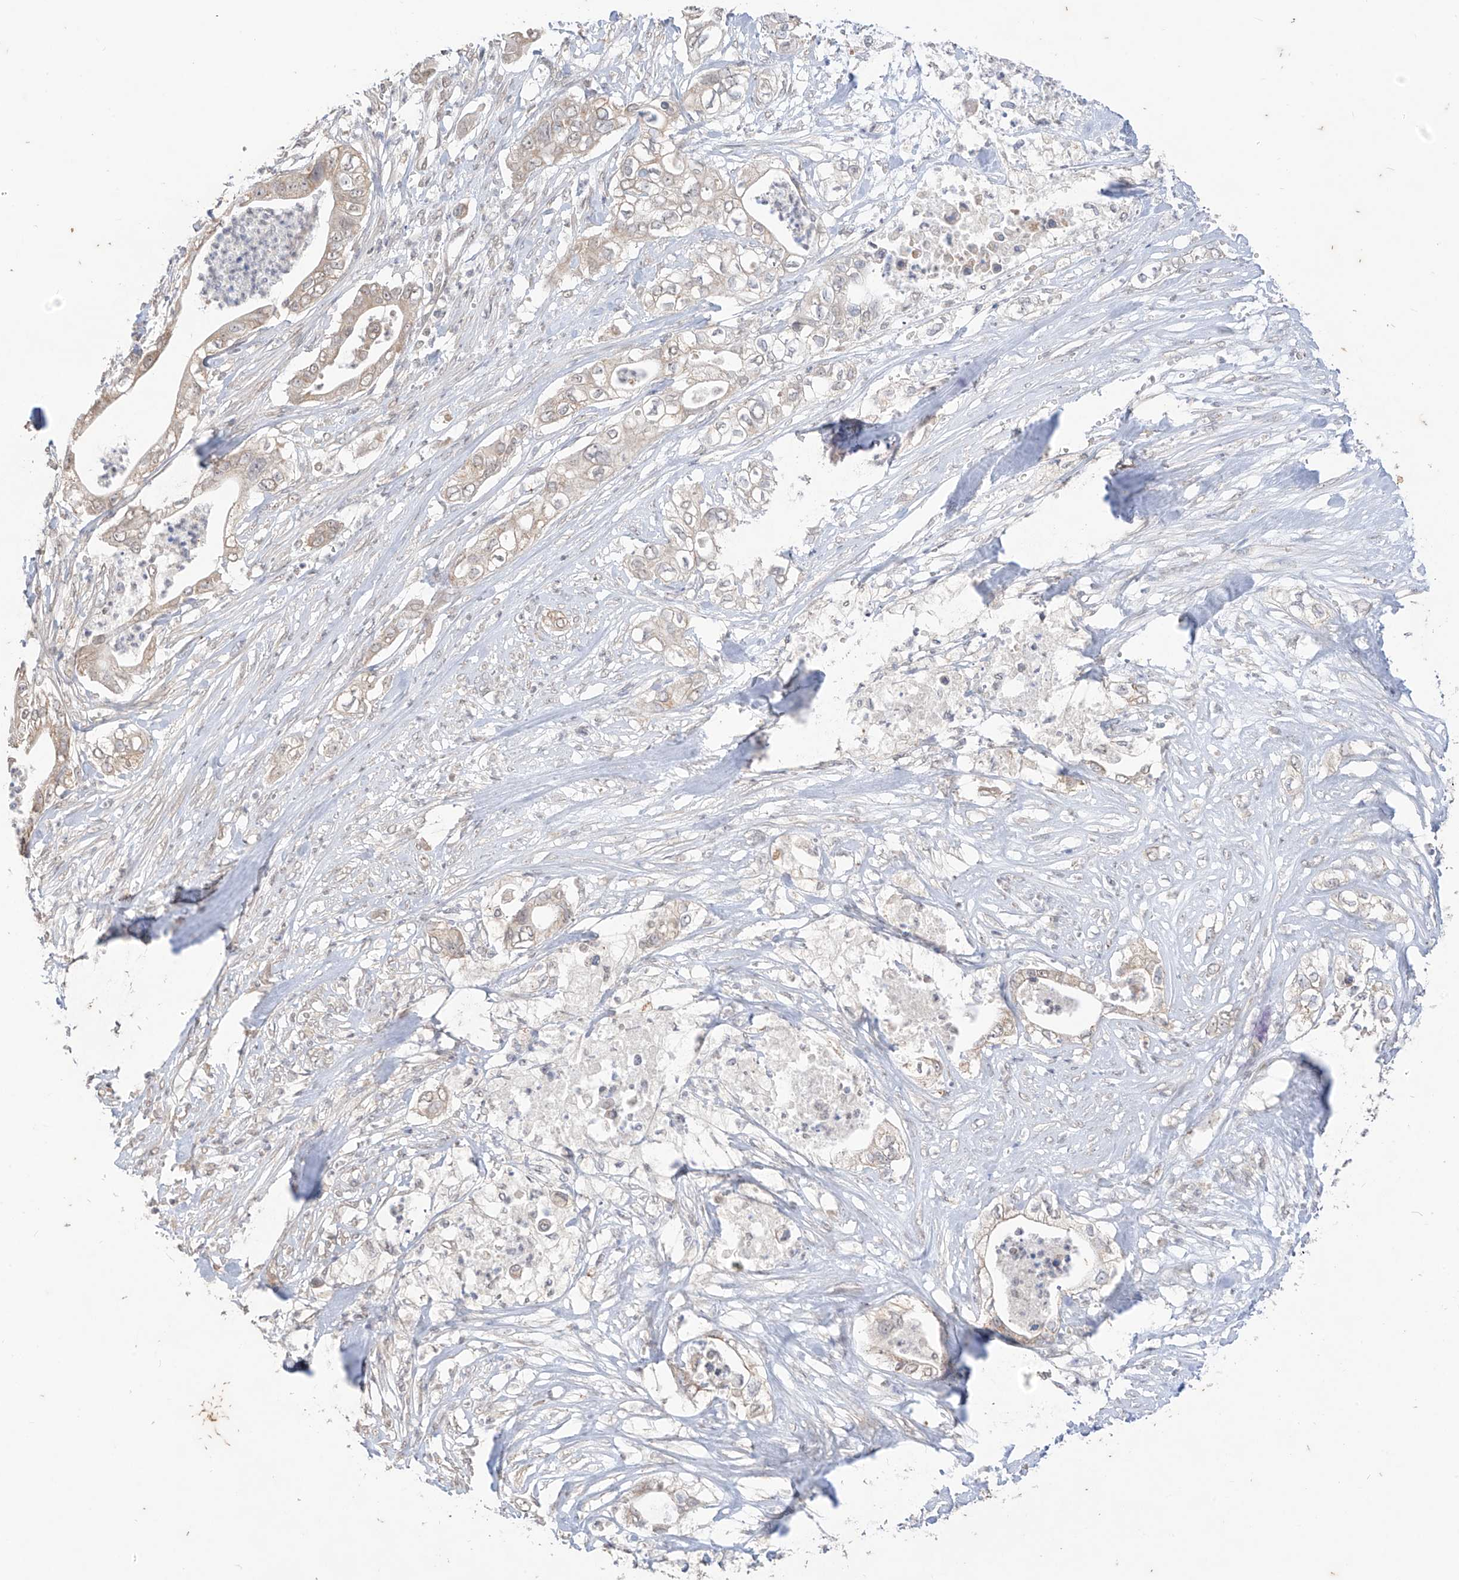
{"staining": {"intensity": "weak", "quantity": "<25%", "location": "cytoplasmic/membranous"}, "tissue": "pancreatic cancer", "cell_type": "Tumor cells", "image_type": "cancer", "snomed": [{"axis": "morphology", "description": "Adenocarcinoma, NOS"}, {"axis": "topography", "description": "Pancreas"}], "caption": "Protein analysis of pancreatic cancer (adenocarcinoma) reveals no significant expression in tumor cells. (DAB immunohistochemistry, high magnification).", "gene": "MTUS2", "patient": {"sex": "female", "age": 78}}